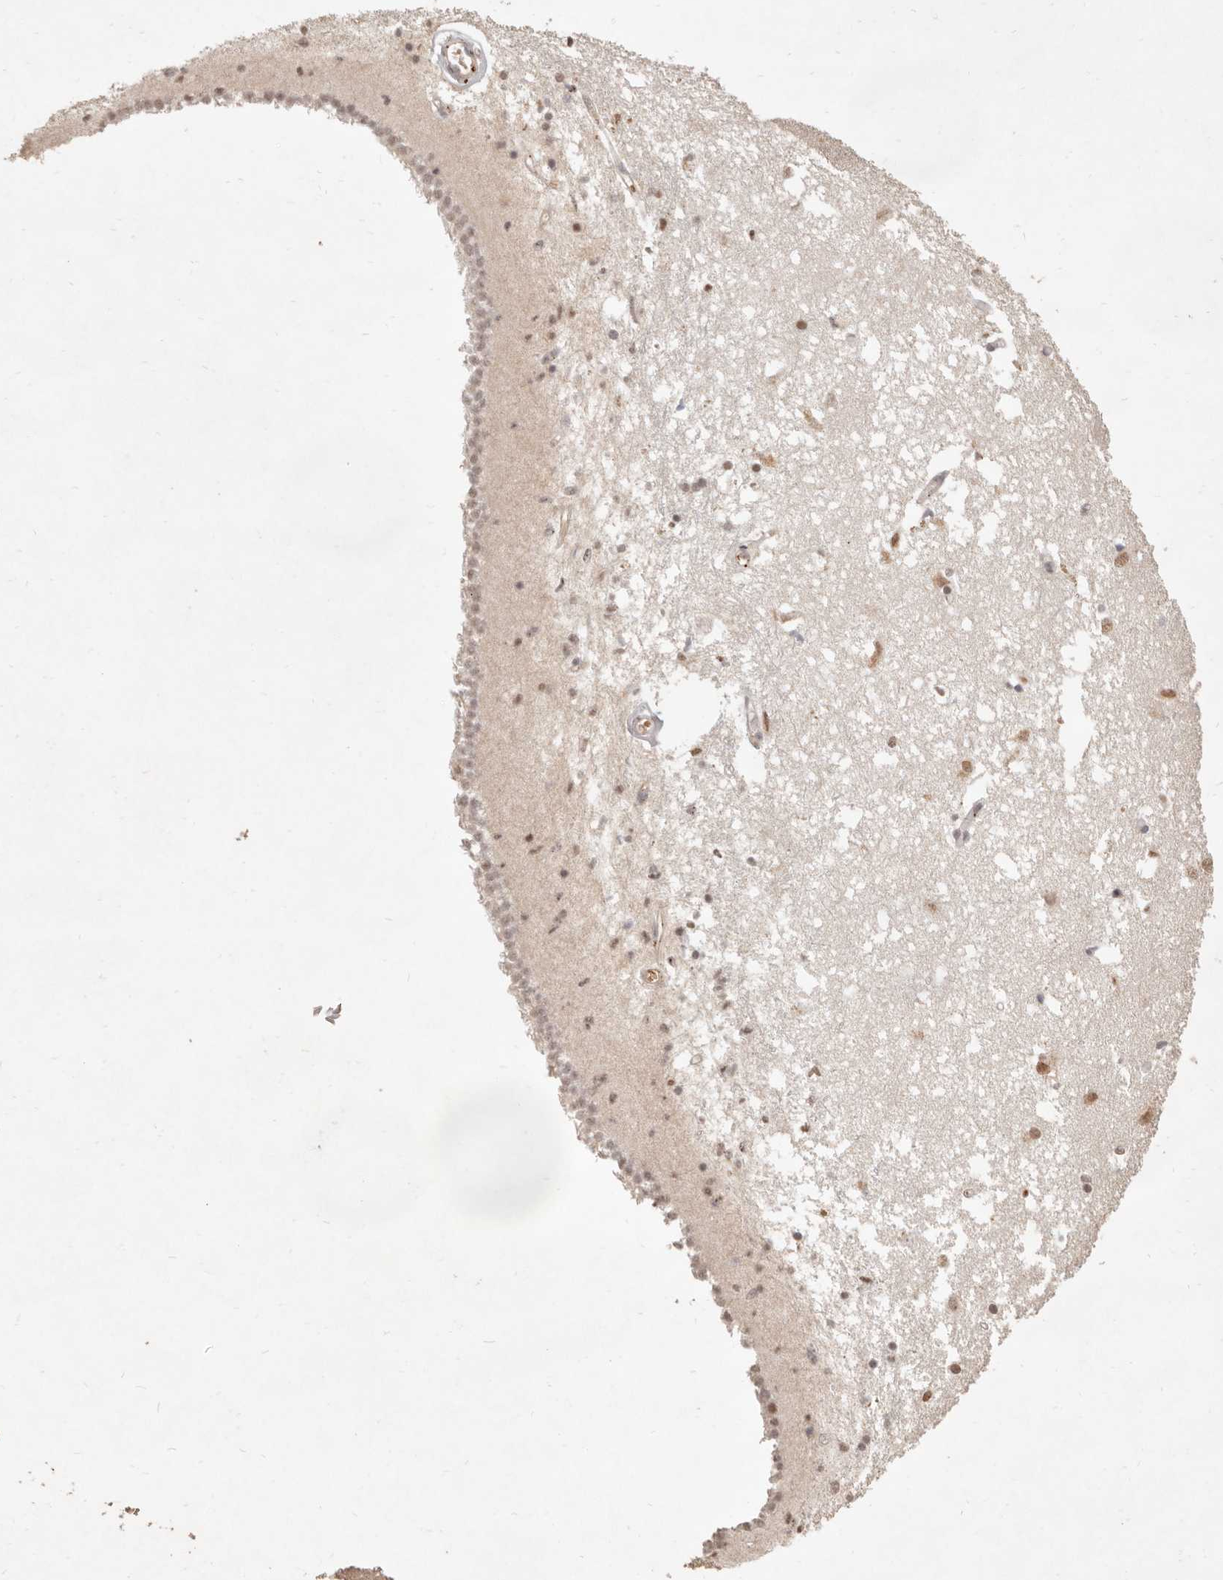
{"staining": {"intensity": "weak", "quantity": "25%-75%", "location": "nuclear"}, "tissue": "caudate", "cell_type": "Glial cells", "image_type": "normal", "snomed": [{"axis": "morphology", "description": "Normal tissue, NOS"}, {"axis": "topography", "description": "Lateral ventricle wall"}], "caption": "Protein positivity by immunohistochemistry (IHC) exhibits weak nuclear expression in about 25%-75% of glial cells in normal caudate.", "gene": "MEP1A", "patient": {"sex": "male", "age": 45}}